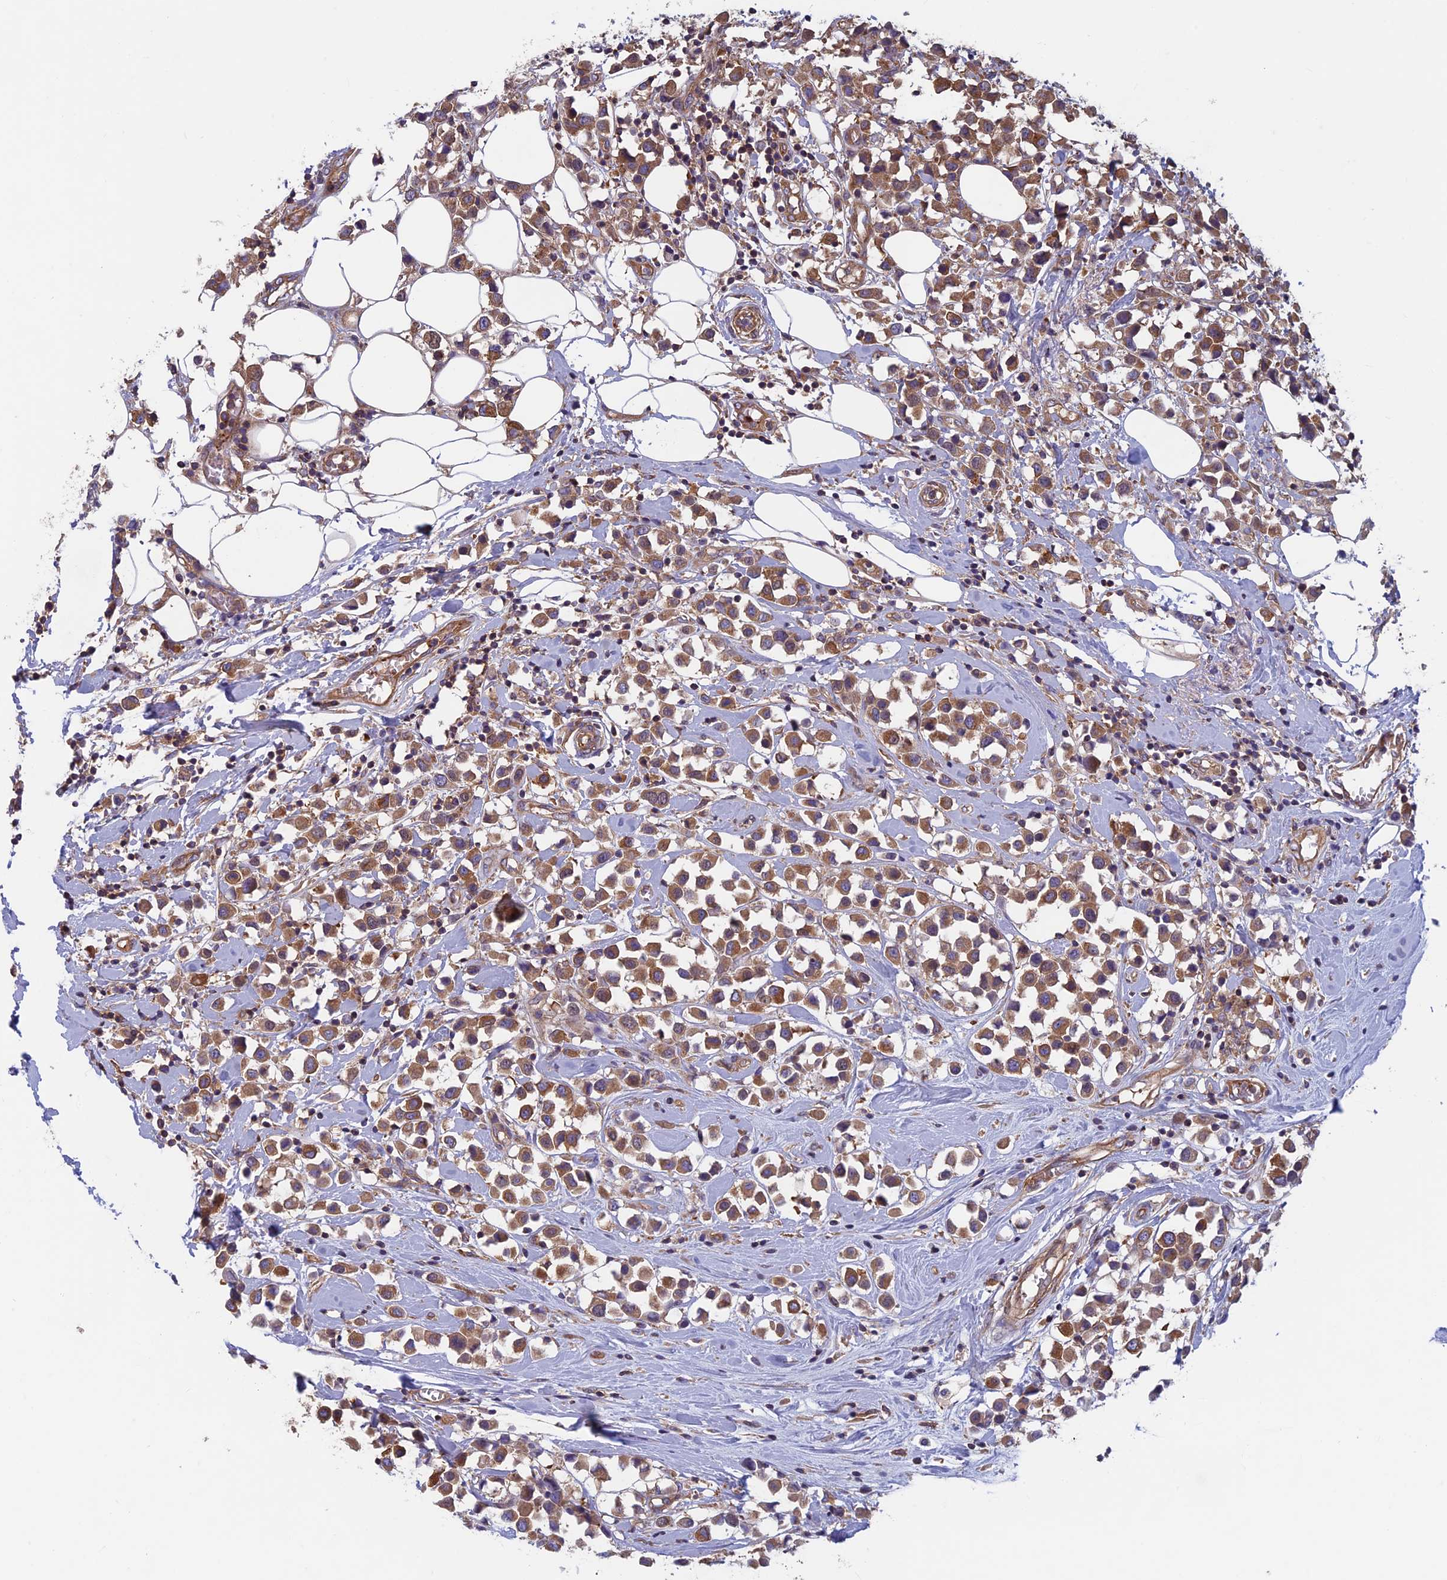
{"staining": {"intensity": "moderate", "quantity": ">75%", "location": "cytoplasmic/membranous"}, "tissue": "breast cancer", "cell_type": "Tumor cells", "image_type": "cancer", "snomed": [{"axis": "morphology", "description": "Duct carcinoma"}, {"axis": "topography", "description": "Breast"}], "caption": "Infiltrating ductal carcinoma (breast) was stained to show a protein in brown. There is medium levels of moderate cytoplasmic/membranous positivity in about >75% of tumor cells.", "gene": "DNM1L", "patient": {"sex": "female", "age": 61}}